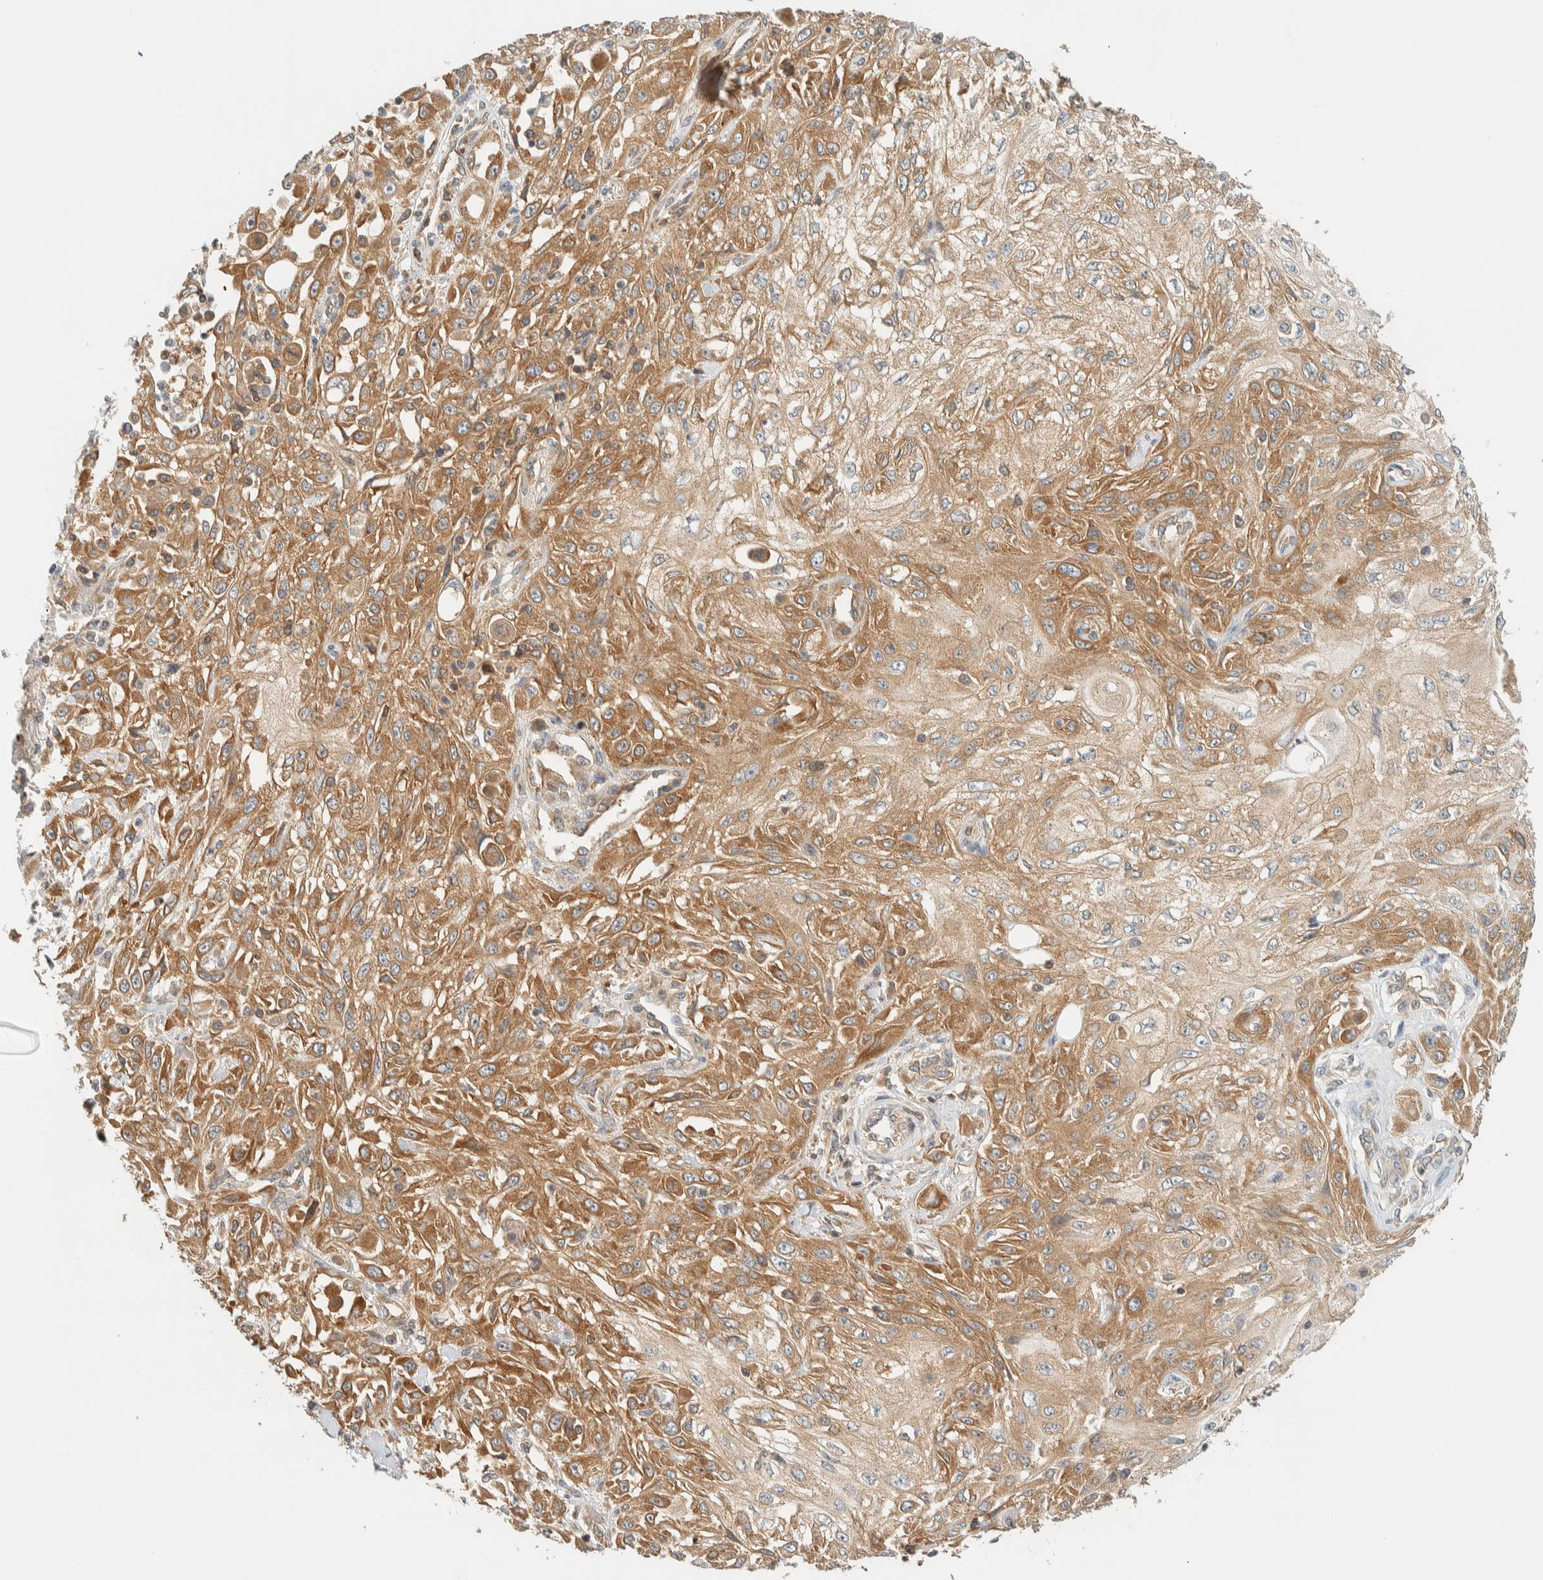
{"staining": {"intensity": "moderate", "quantity": ">75%", "location": "cytoplasmic/membranous"}, "tissue": "skin cancer", "cell_type": "Tumor cells", "image_type": "cancer", "snomed": [{"axis": "morphology", "description": "Squamous cell carcinoma, NOS"}, {"axis": "morphology", "description": "Squamous cell carcinoma, metastatic, NOS"}, {"axis": "topography", "description": "Skin"}, {"axis": "topography", "description": "Lymph node"}], "caption": "Skin cancer (squamous cell carcinoma) stained with IHC exhibits moderate cytoplasmic/membranous staining in approximately >75% of tumor cells.", "gene": "ARFGEF1", "patient": {"sex": "male", "age": 75}}